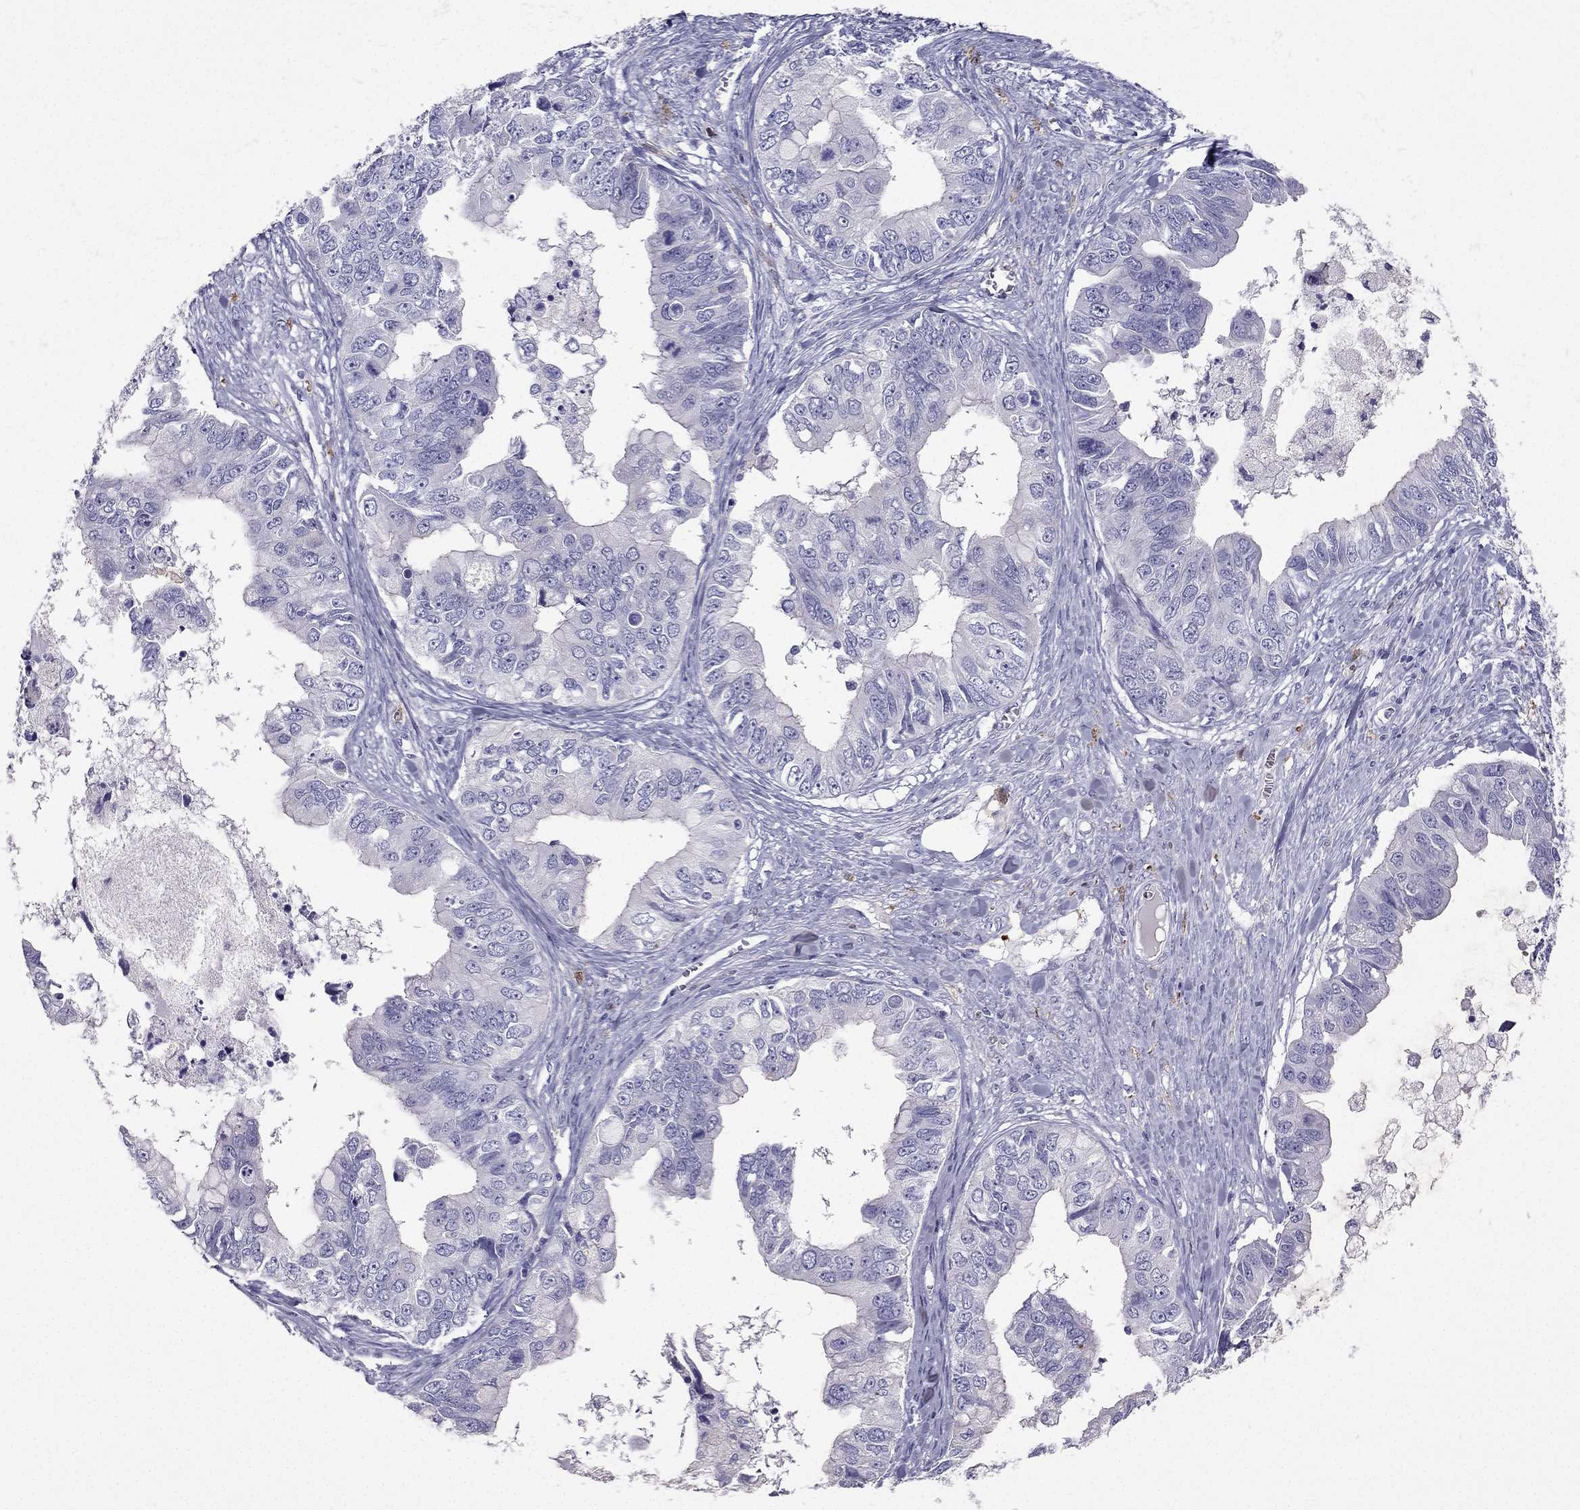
{"staining": {"intensity": "negative", "quantity": "none", "location": "none"}, "tissue": "ovarian cancer", "cell_type": "Tumor cells", "image_type": "cancer", "snomed": [{"axis": "morphology", "description": "Cystadenocarcinoma, mucinous, NOS"}, {"axis": "topography", "description": "Ovary"}], "caption": "The immunohistochemistry (IHC) histopathology image has no significant expression in tumor cells of ovarian mucinous cystadenocarcinoma tissue.", "gene": "LMTK3", "patient": {"sex": "female", "age": 76}}